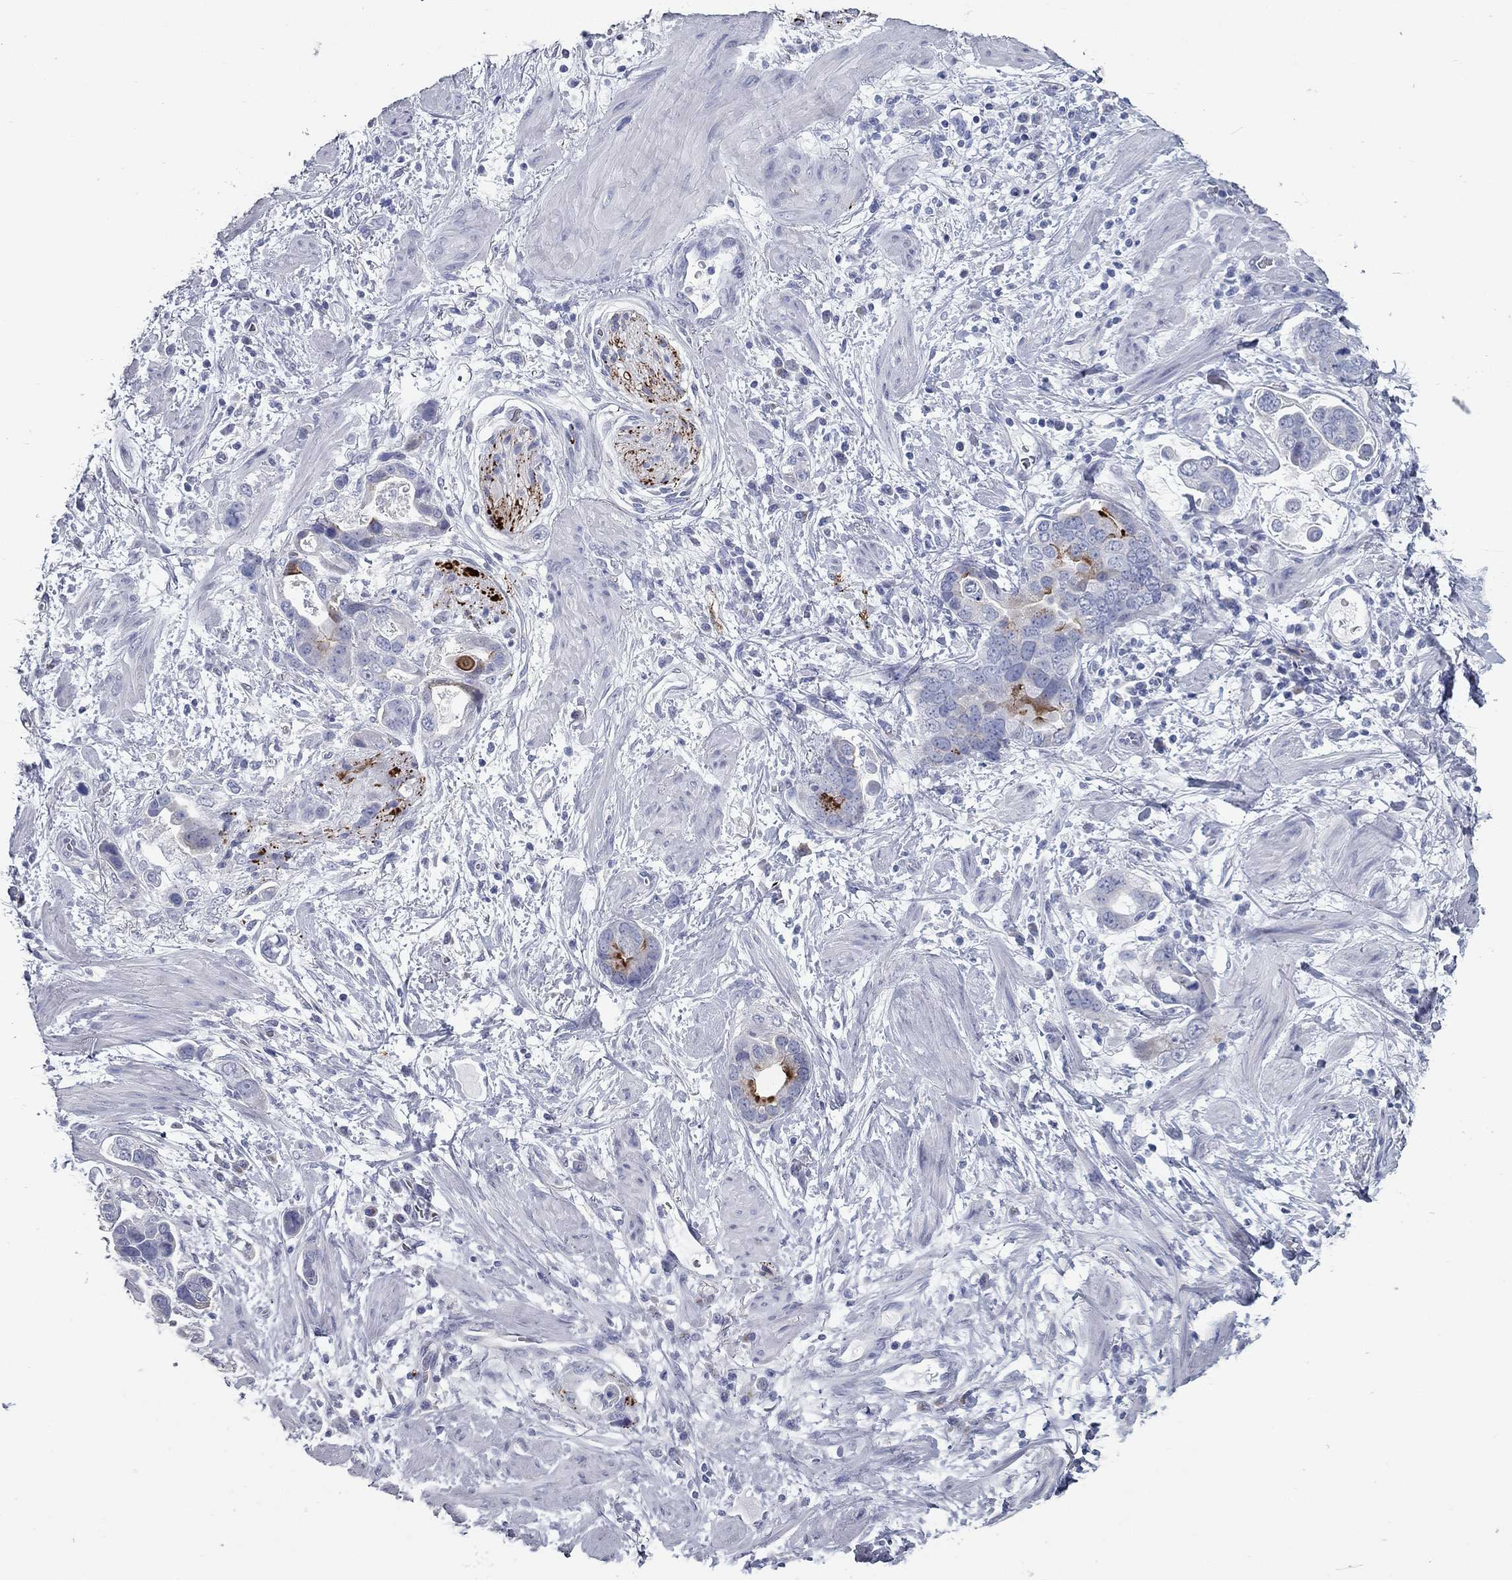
{"staining": {"intensity": "negative", "quantity": "none", "location": "none"}, "tissue": "stomach cancer", "cell_type": "Tumor cells", "image_type": "cancer", "snomed": [{"axis": "morphology", "description": "Adenocarcinoma, NOS"}, {"axis": "topography", "description": "Stomach, lower"}], "caption": "Immunohistochemical staining of stomach cancer shows no significant positivity in tumor cells.", "gene": "TAC1", "patient": {"sex": "female", "age": 93}}